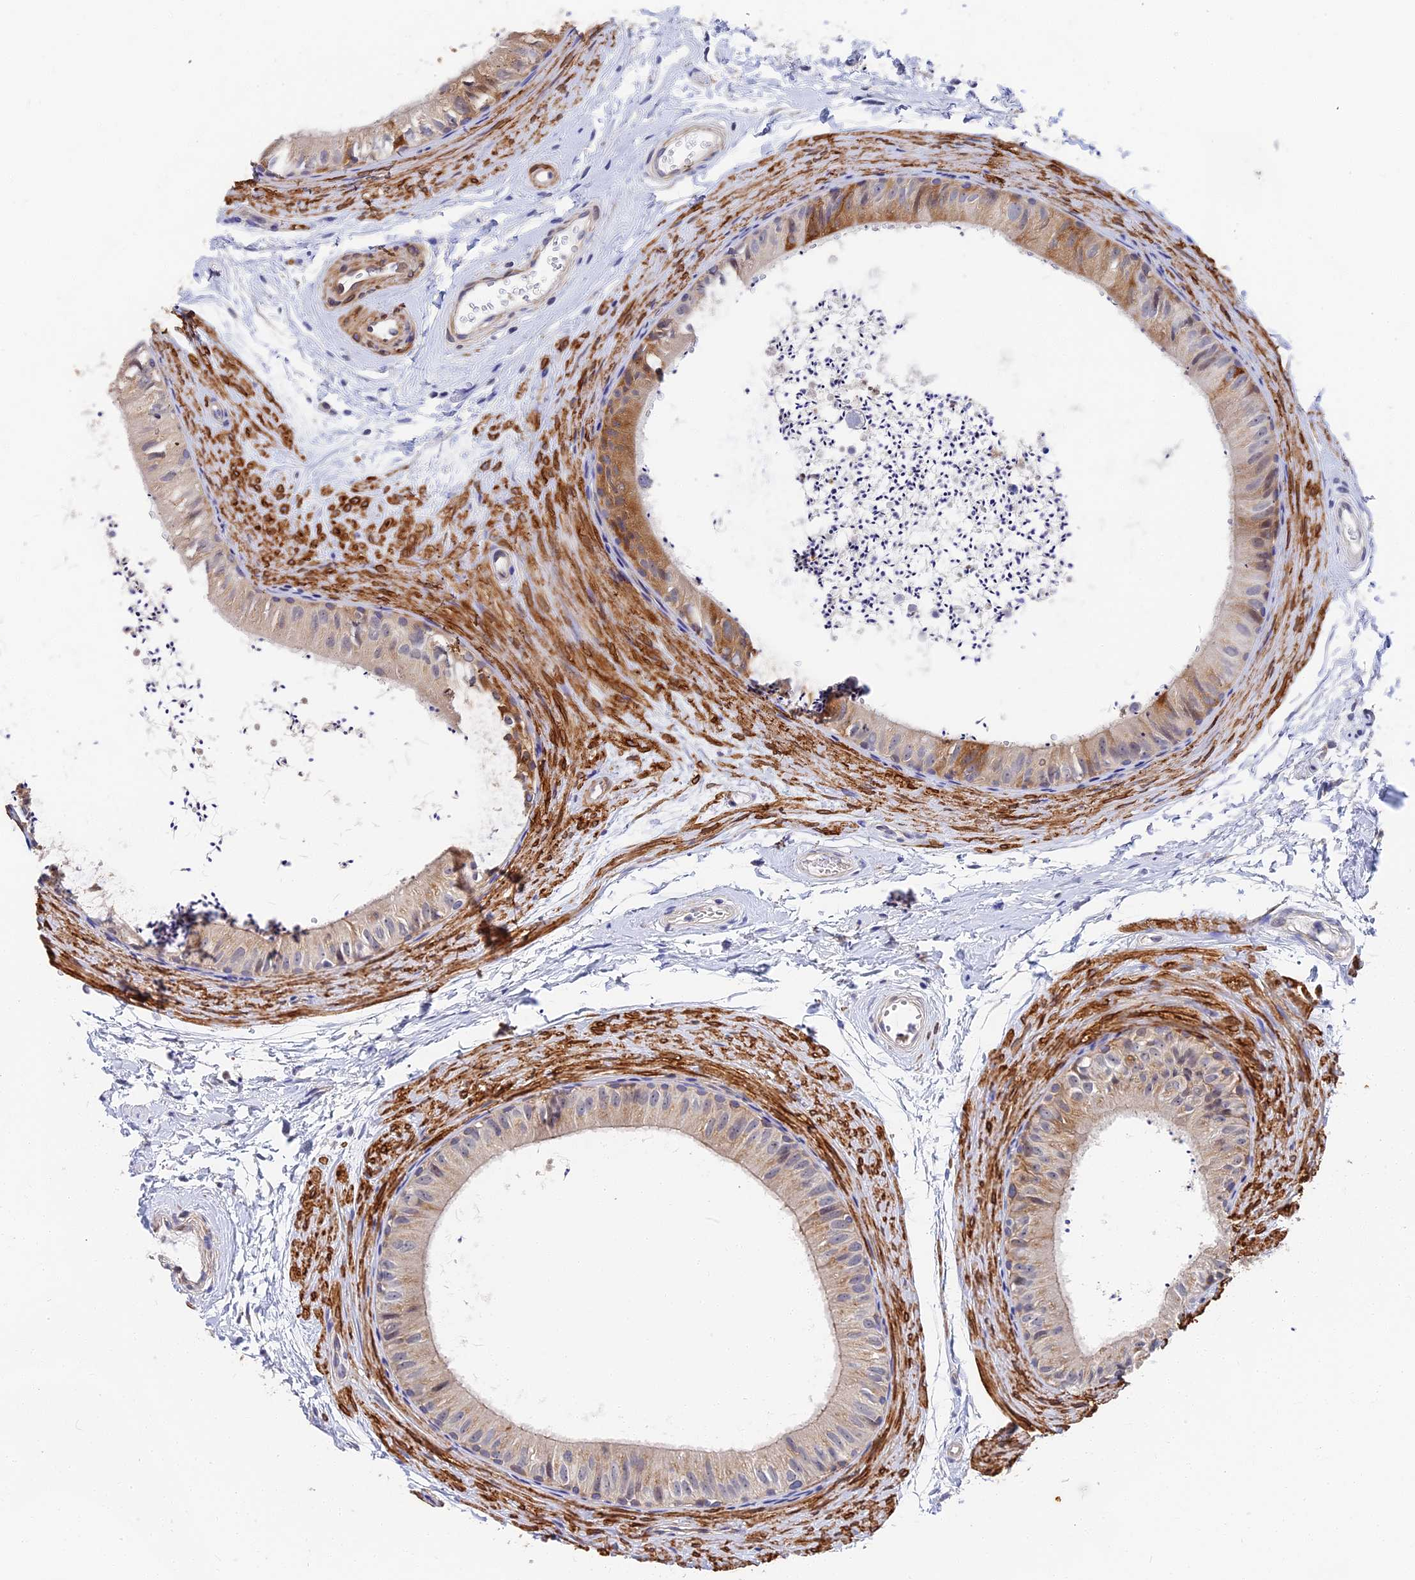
{"staining": {"intensity": "moderate", "quantity": "25%-75%", "location": "cytoplasmic/membranous"}, "tissue": "epididymis", "cell_type": "Glandular cells", "image_type": "normal", "snomed": [{"axis": "morphology", "description": "Normal tissue, NOS"}, {"axis": "topography", "description": "Epididymis"}], "caption": "This photomicrograph demonstrates immunohistochemistry (IHC) staining of normal epididymis, with medium moderate cytoplasmic/membranous expression in about 25%-75% of glandular cells.", "gene": "CCDC113", "patient": {"sex": "male", "age": 56}}